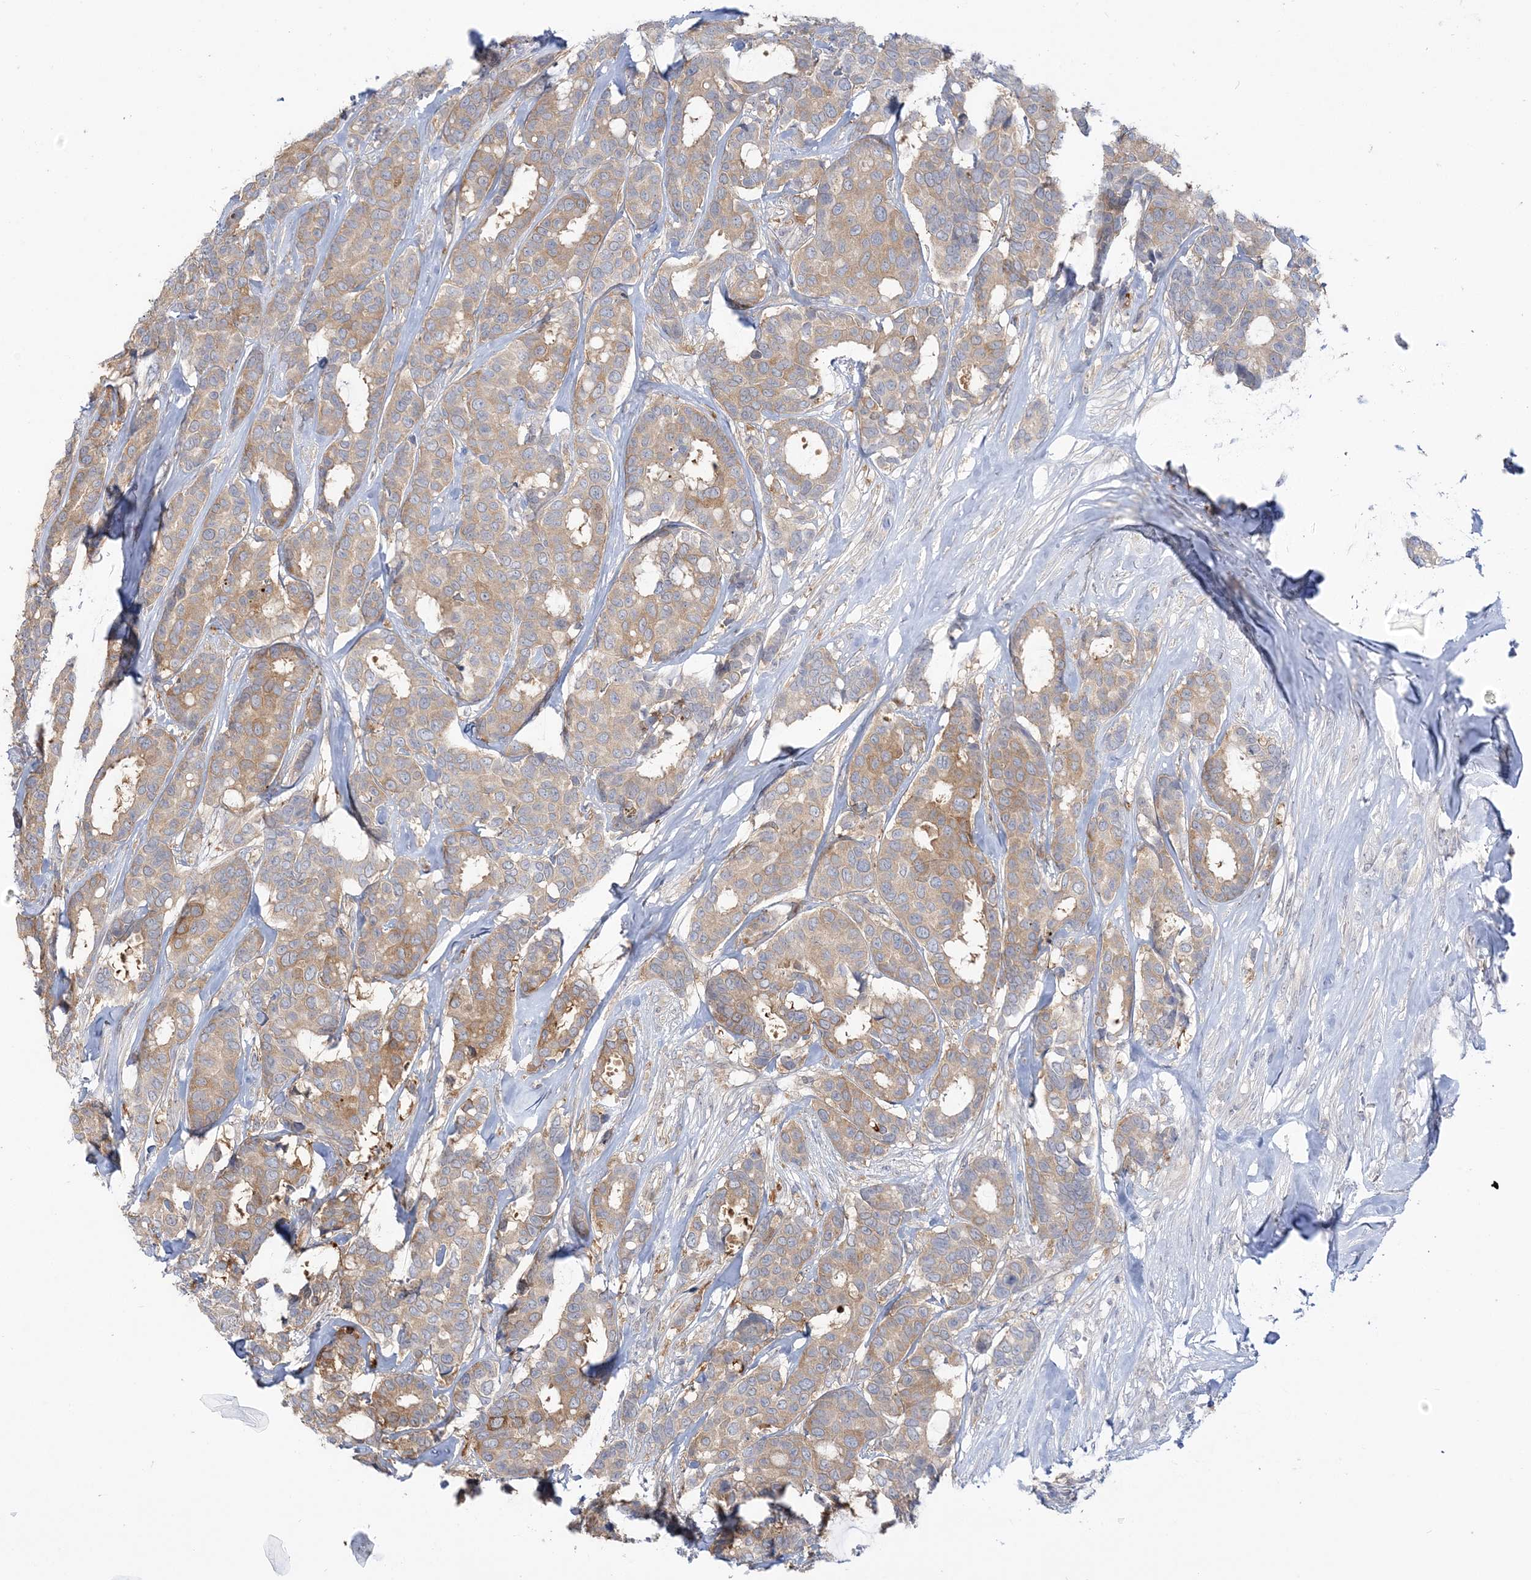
{"staining": {"intensity": "moderate", "quantity": "<25%", "location": "cytoplasmic/membranous"}, "tissue": "breast cancer", "cell_type": "Tumor cells", "image_type": "cancer", "snomed": [{"axis": "morphology", "description": "Duct carcinoma"}, {"axis": "topography", "description": "Breast"}], "caption": "A low amount of moderate cytoplasmic/membranous expression is present in approximately <25% of tumor cells in breast cancer tissue. The protein is shown in brown color, while the nuclei are stained blue.", "gene": "THADA", "patient": {"sex": "female", "age": 87}}